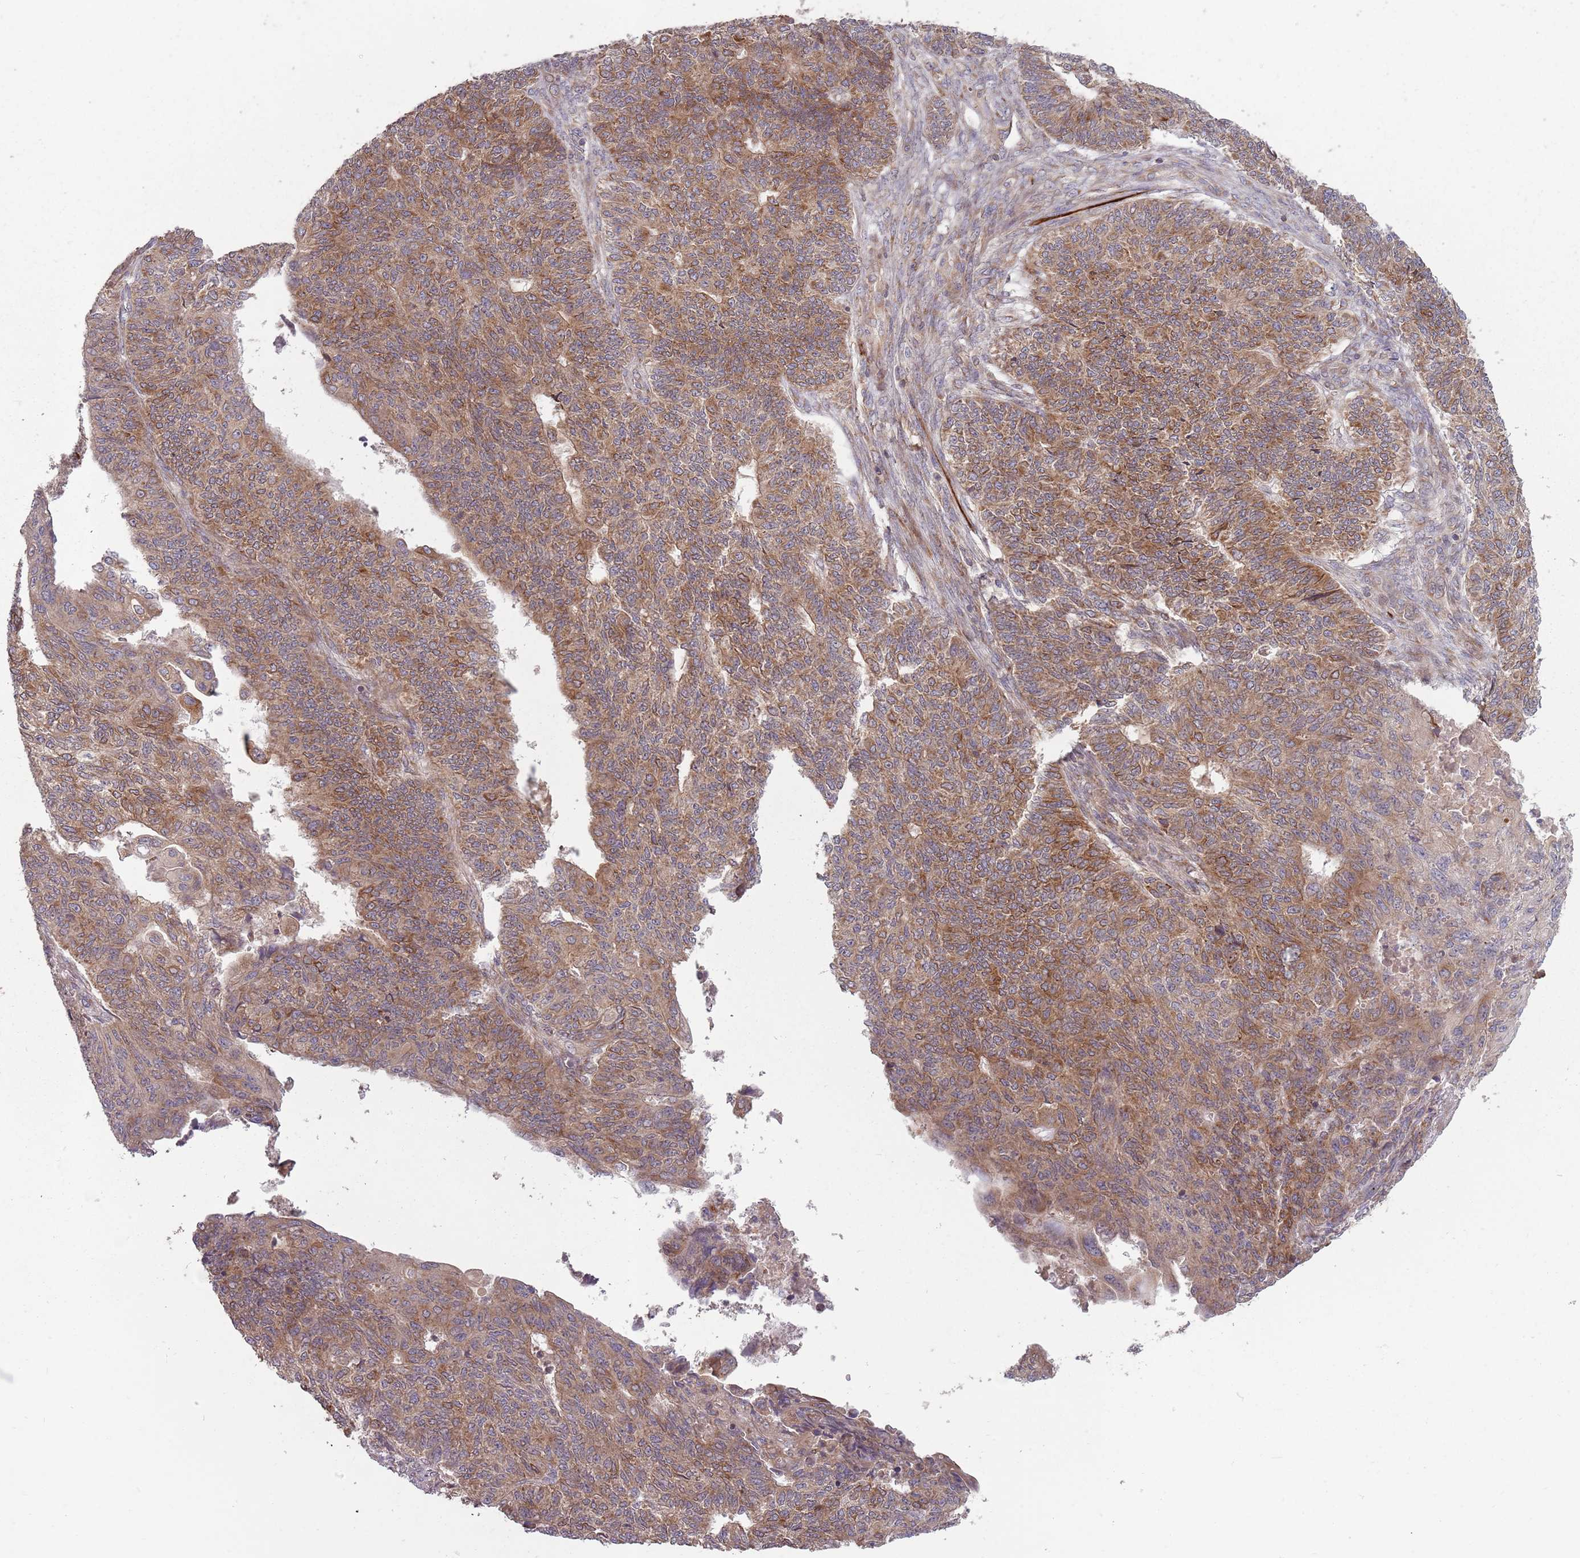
{"staining": {"intensity": "moderate", "quantity": ">75%", "location": "cytoplasmic/membranous"}, "tissue": "endometrial cancer", "cell_type": "Tumor cells", "image_type": "cancer", "snomed": [{"axis": "morphology", "description": "Adenocarcinoma, NOS"}, {"axis": "topography", "description": "Endometrium"}], "caption": "Endometrial adenocarcinoma stained for a protein (brown) exhibits moderate cytoplasmic/membranous positive staining in approximately >75% of tumor cells.", "gene": "PLD6", "patient": {"sex": "female", "age": 32}}